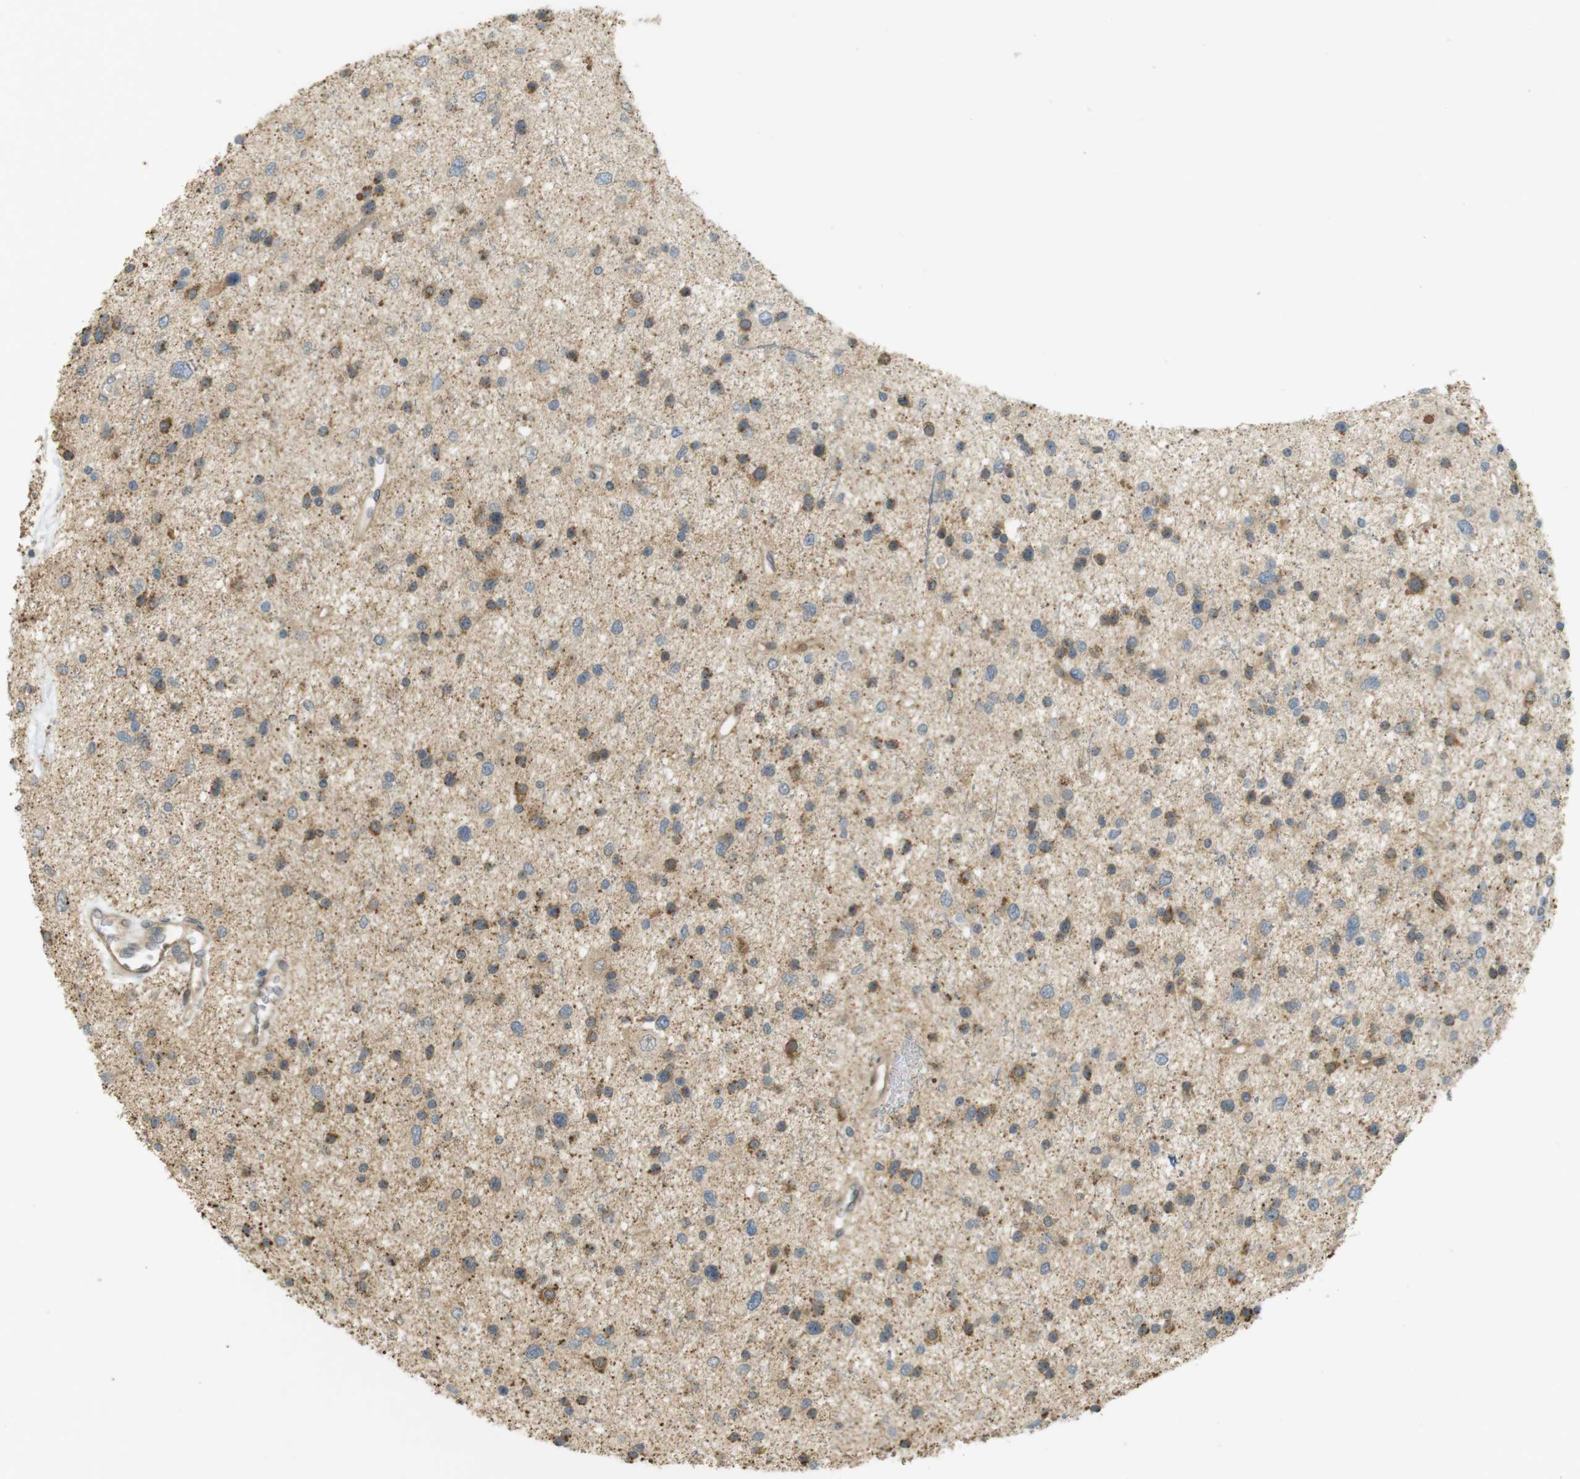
{"staining": {"intensity": "moderate", "quantity": ">75%", "location": "cytoplasmic/membranous"}, "tissue": "glioma", "cell_type": "Tumor cells", "image_type": "cancer", "snomed": [{"axis": "morphology", "description": "Glioma, malignant, Low grade"}, {"axis": "topography", "description": "Brain"}], "caption": "Tumor cells show medium levels of moderate cytoplasmic/membranous staining in about >75% of cells in malignant low-grade glioma.", "gene": "CLRN3", "patient": {"sex": "female", "age": 37}}